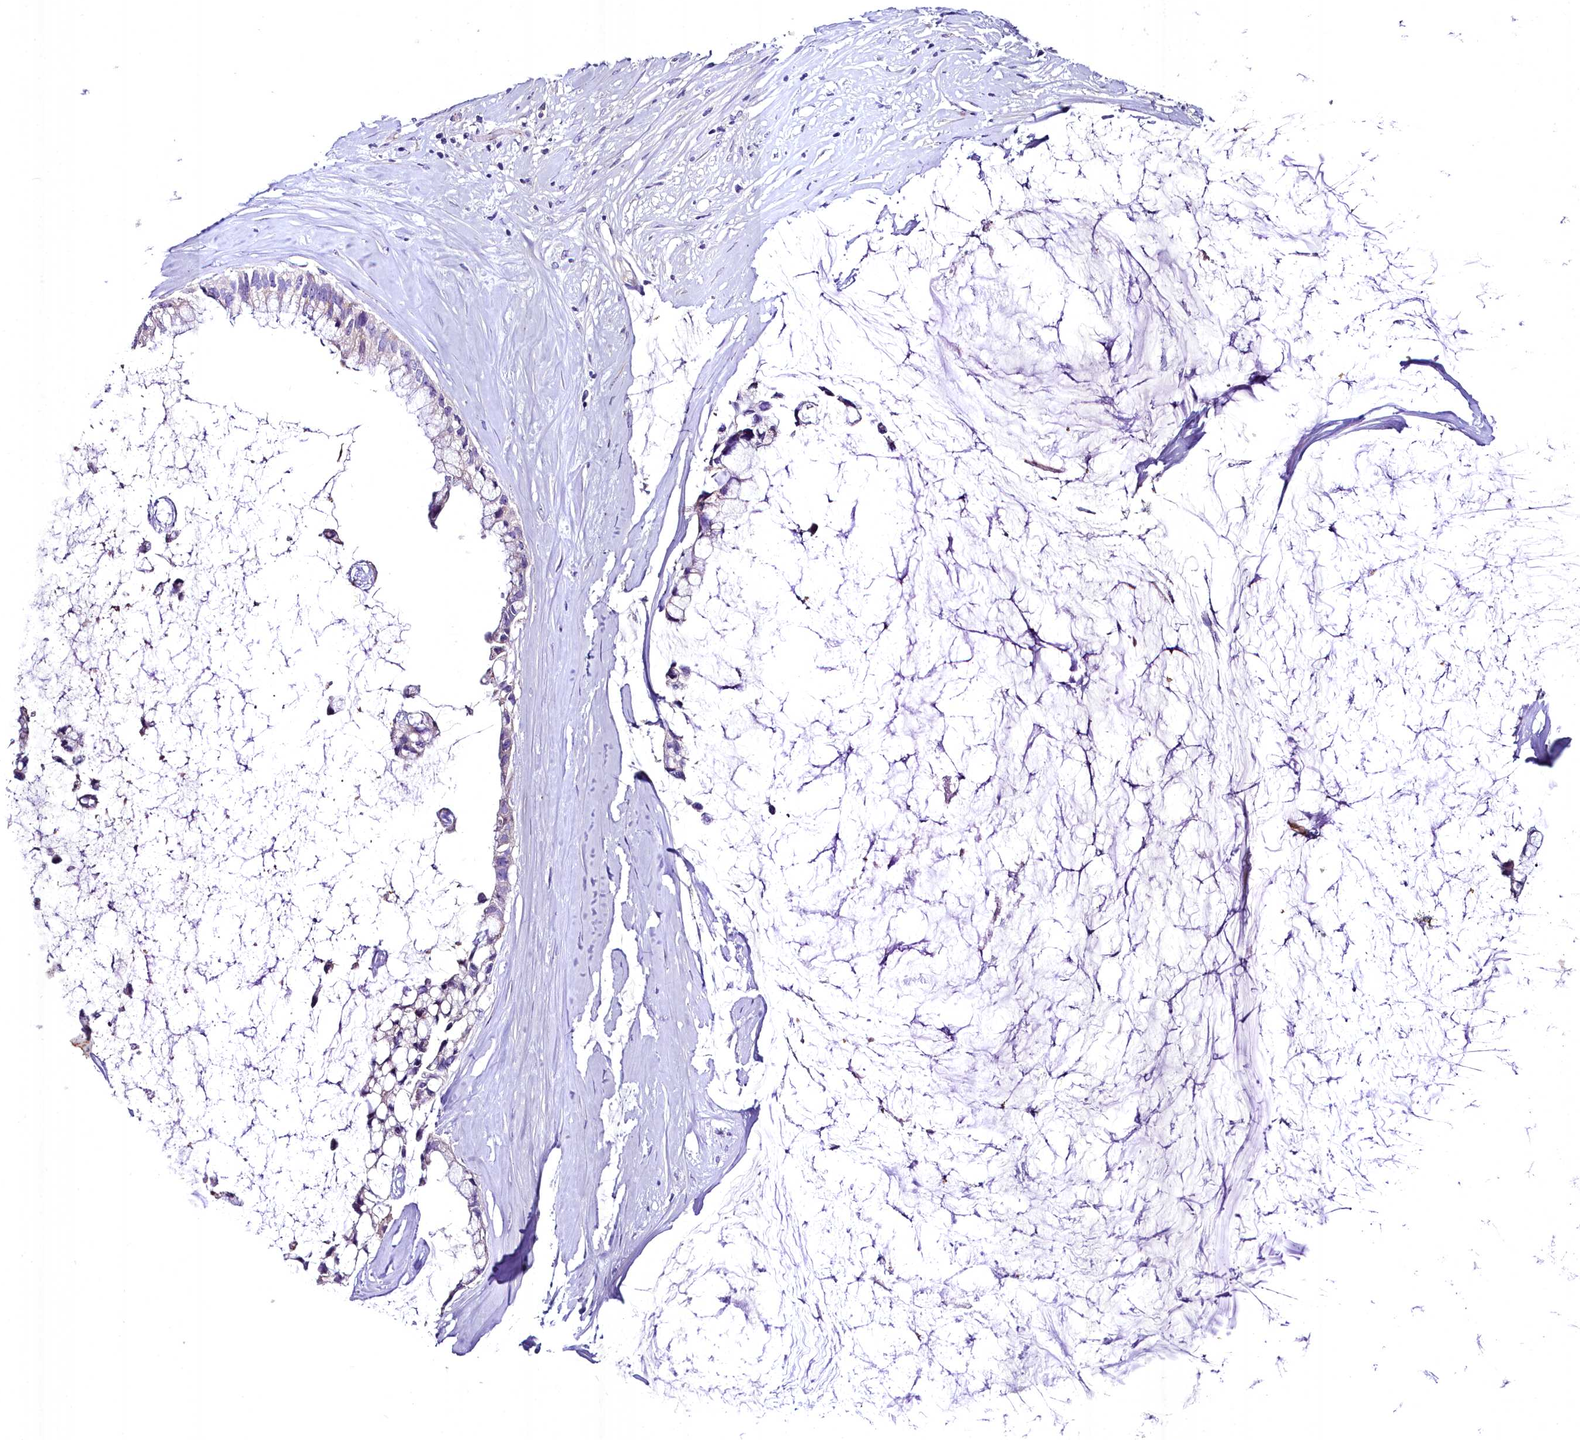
{"staining": {"intensity": "negative", "quantity": "none", "location": "none"}, "tissue": "ovarian cancer", "cell_type": "Tumor cells", "image_type": "cancer", "snomed": [{"axis": "morphology", "description": "Cystadenocarcinoma, mucinous, NOS"}, {"axis": "topography", "description": "Ovary"}], "caption": "Tumor cells are negative for protein expression in human ovarian mucinous cystadenocarcinoma.", "gene": "MS4A18", "patient": {"sex": "female", "age": 39}}